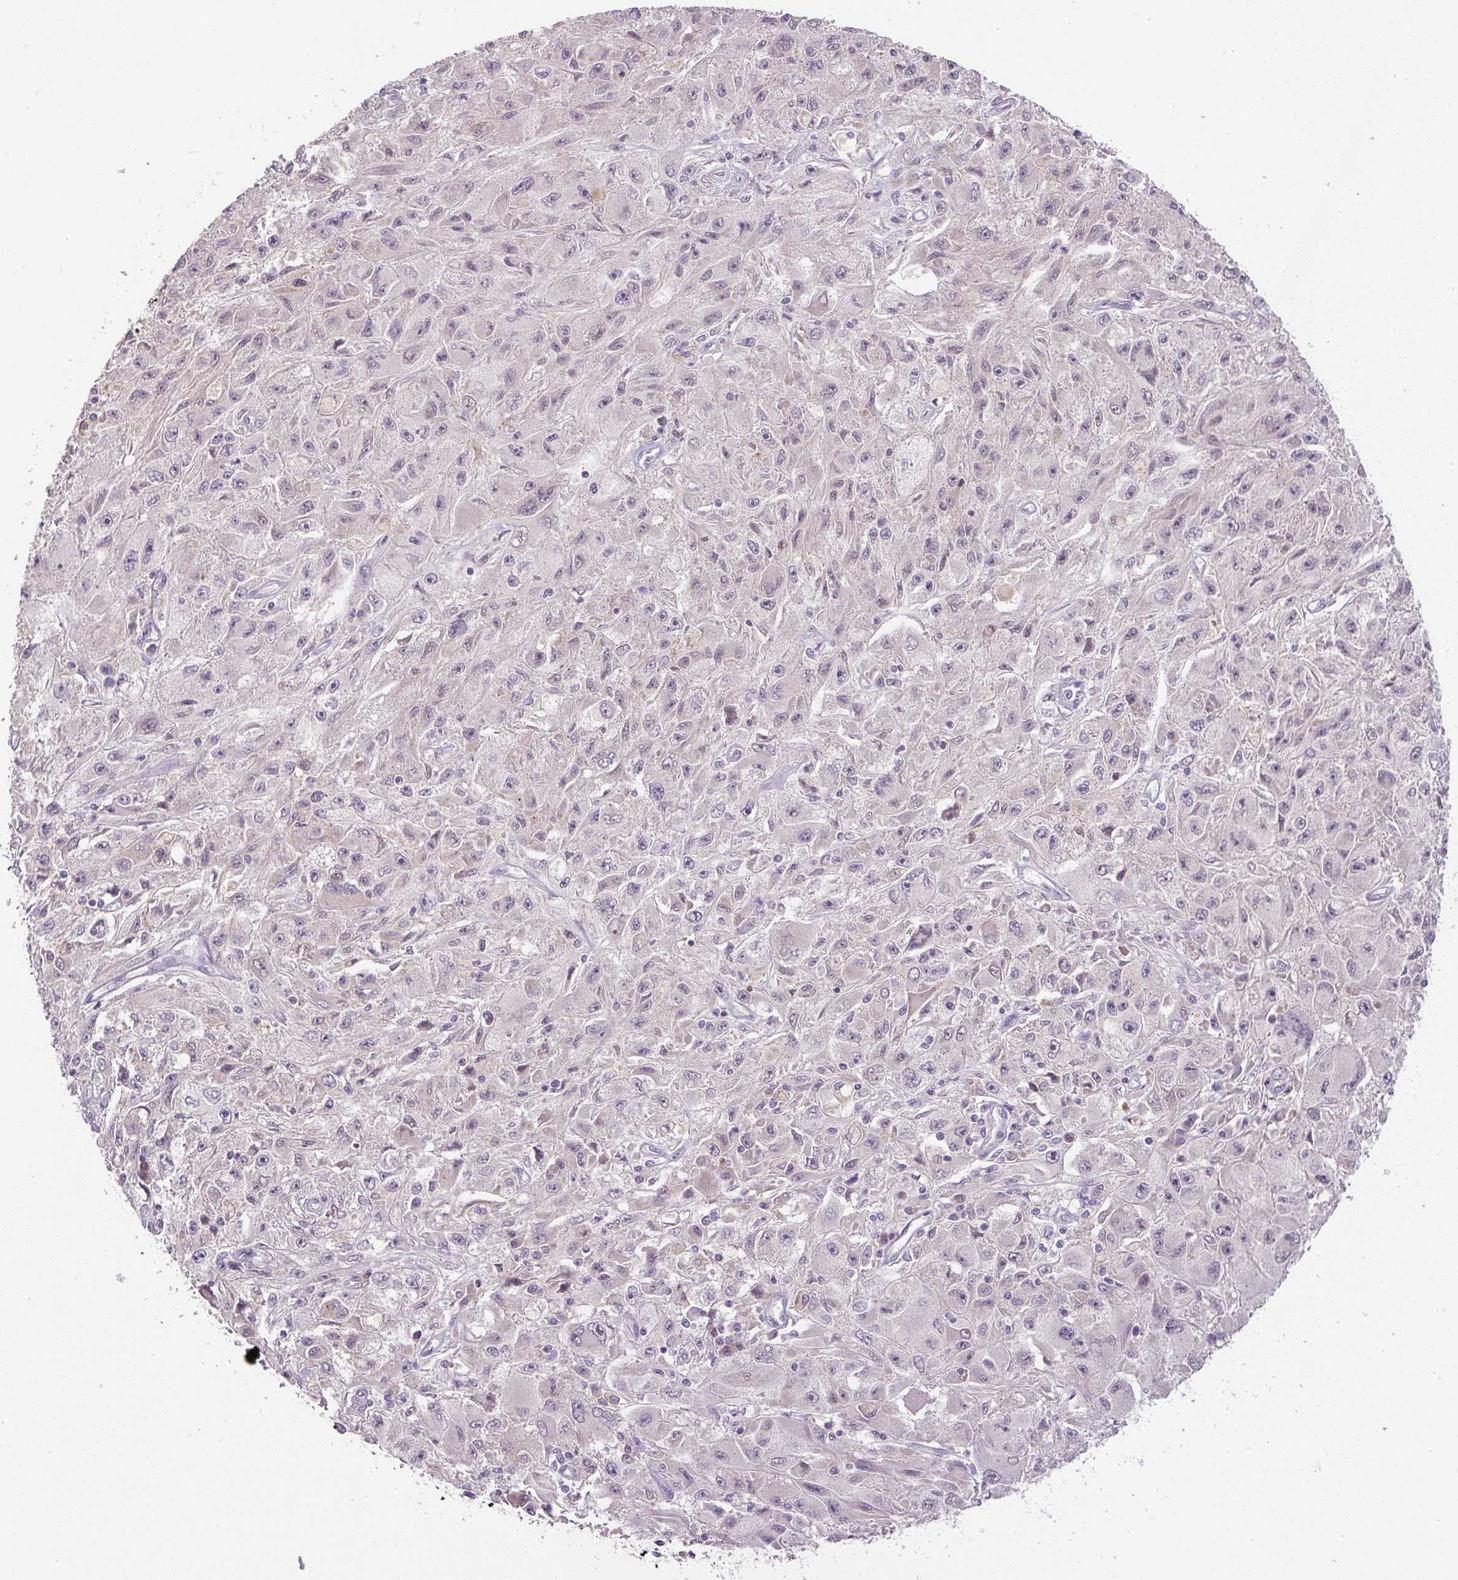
{"staining": {"intensity": "negative", "quantity": "none", "location": "none"}, "tissue": "melanoma", "cell_type": "Tumor cells", "image_type": "cancer", "snomed": [{"axis": "morphology", "description": "Malignant melanoma, Metastatic site"}, {"axis": "topography", "description": "Skin"}], "caption": "Immunohistochemistry (IHC) image of neoplastic tissue: malignant melanoma (metastatic site) stained with DAB (3,3'-diaminobenzidine) demonstrates no significant protein positivity in tumor cells.", "gene": "UBL3", "patient": {"sex": "male", "age": 53}}